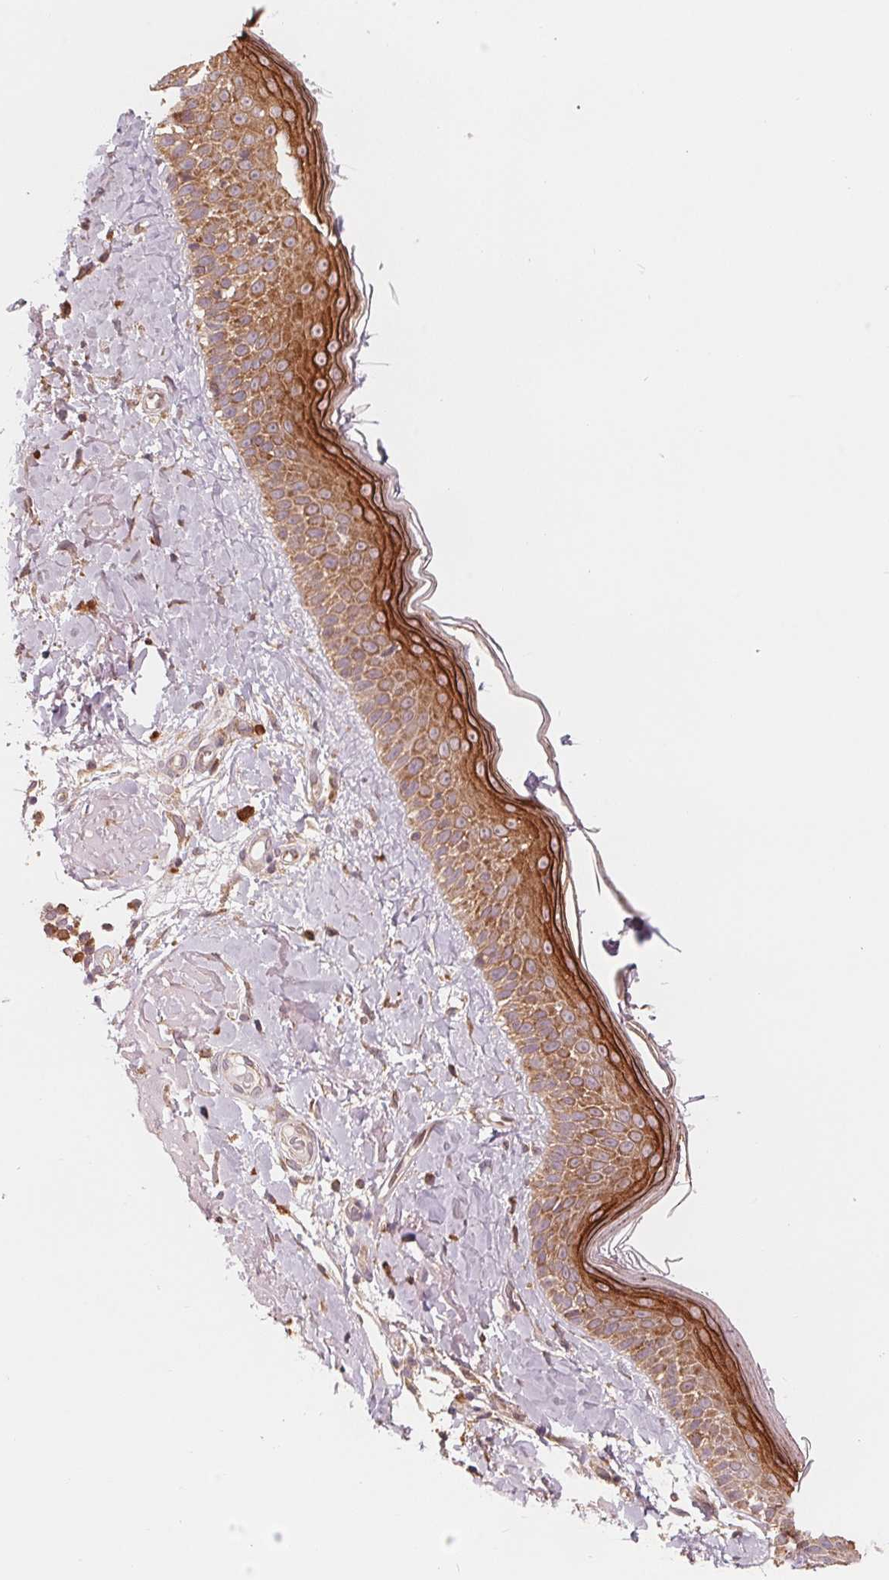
{"staining": {"intensity": "strong", "quantity": "<25%", "location": "cytoplasmic/membranous"}, "tissue": "skin", "cell_type": "Fibroblasts", "image_type": "normal", "snomed": [{"axis": "morphology", "description": "Normal tissue, NOS"}, {"axis": "topography", "description": "Skin"}], "caption": "A high-resolution histopathology image shows IHC staining of unremarkable skin, which displays strong cytoplasmic/membranous staining in about <25% of fibroblasts. (Stains: DAB (3,3'-diaminobenzidine) in brown, nuclei in blue, Microscopy: brightfield microscopy at high magnification).", "gene": "GIGYF2", "patient": {"sex": "male", "age": 73}}